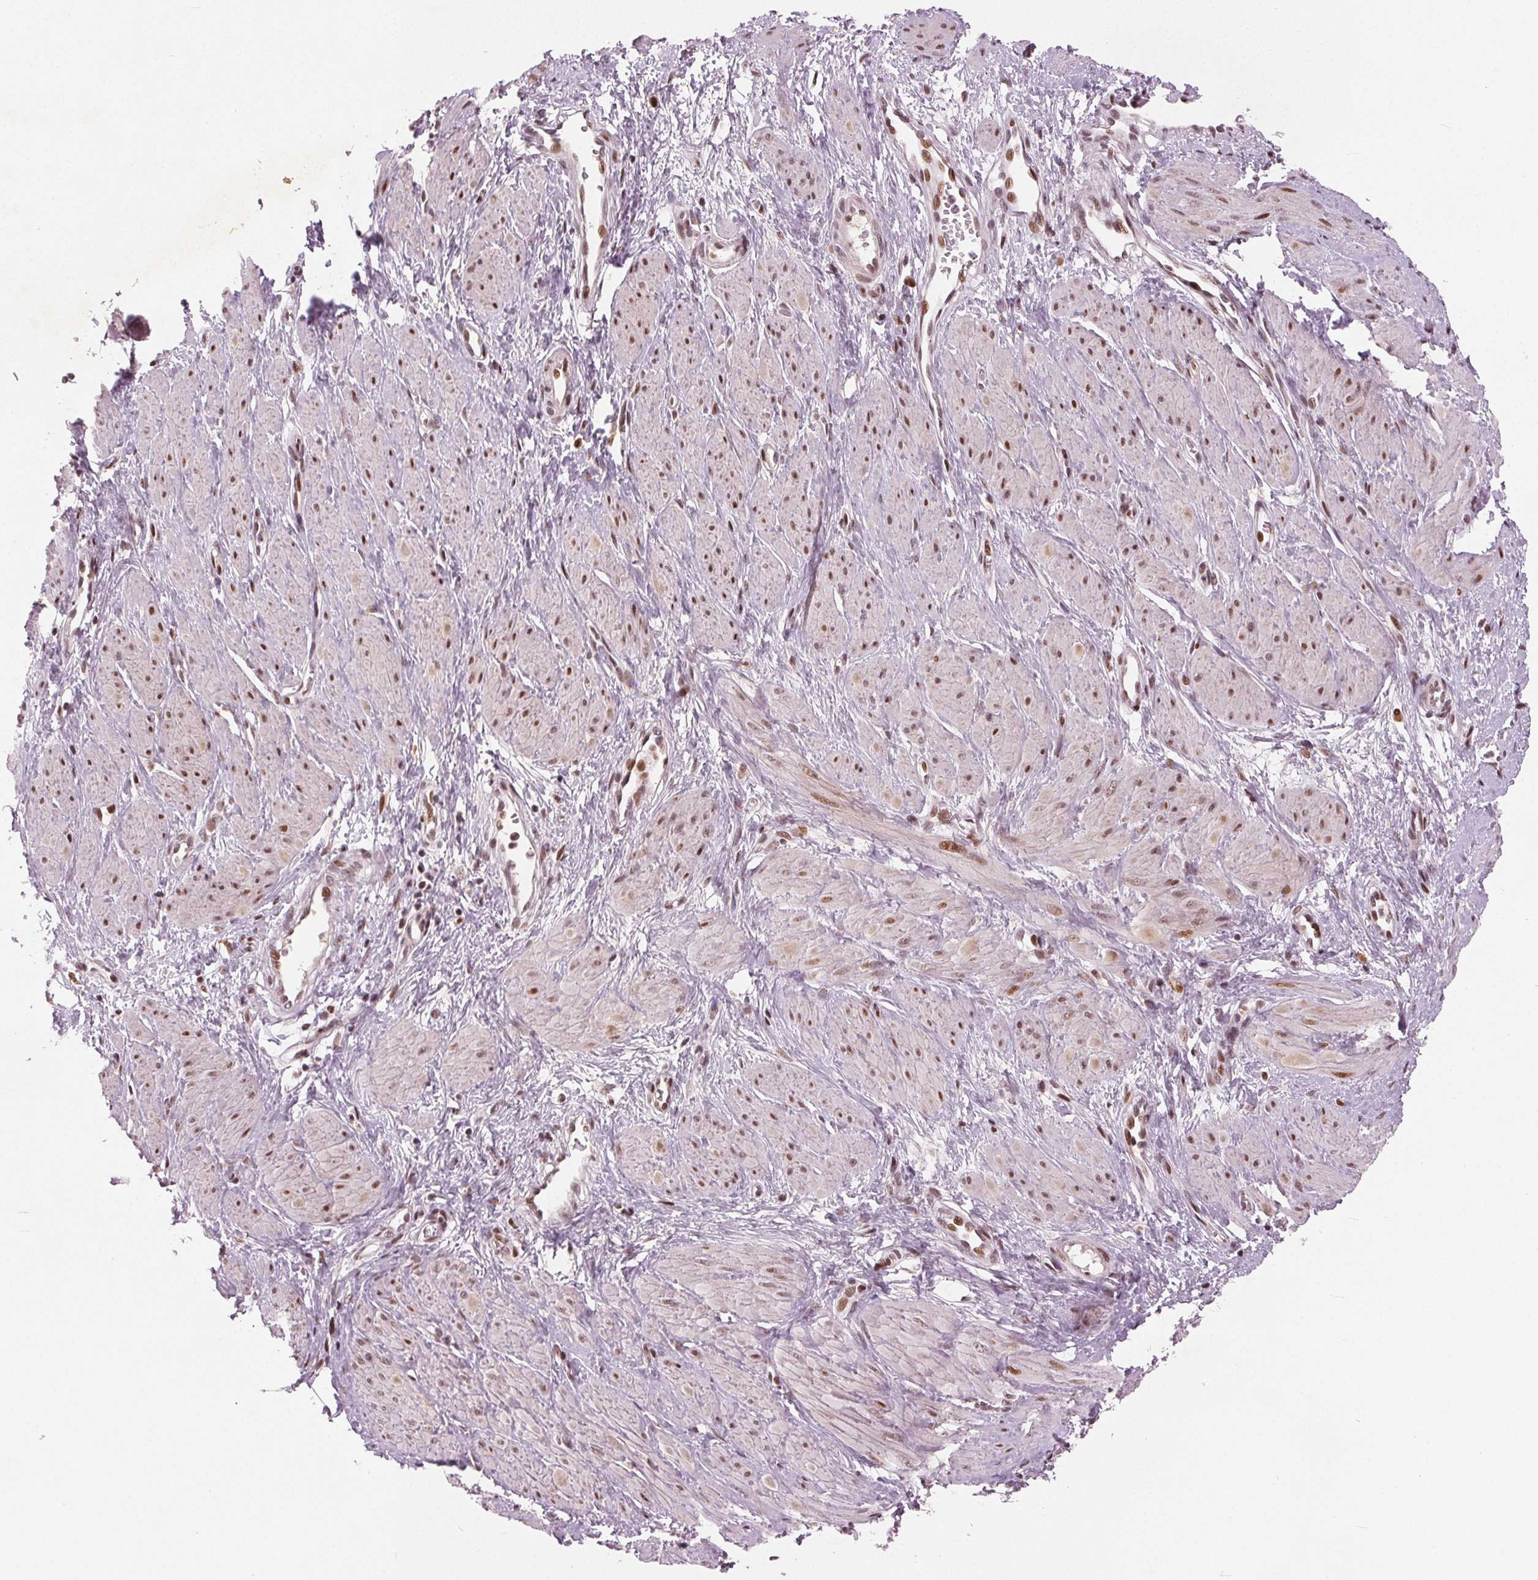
{"staining": {"intensity": "moderate", "quantity": ">75%", "location": "nuclear"}, "tissue": "smooth muscle", "cell_type": "Smooth muscle cells", "image_type": "normal", "snomed": [{"axis": "morphology", "description": "Normal tissue, NOS"}, {"axis": "topography", "description": "Smooth muscle"}, {"axis": "topography", "description": "Uterus"}], "caption": "Unremarkable smooth muscle exhibits moderate nuclear positivity in approximately >75% of smooth muscle cells, visualized by immunohistochemistry. The staining was performed using DAB (3,3'-diaminobenzidine) to visualize the protein expression in brown, while the nuclei were stained in blue with hematoxylin (Magnification: 20x).", "gene": "TTC34", "patient": {"sex": "female", "age": 39}}